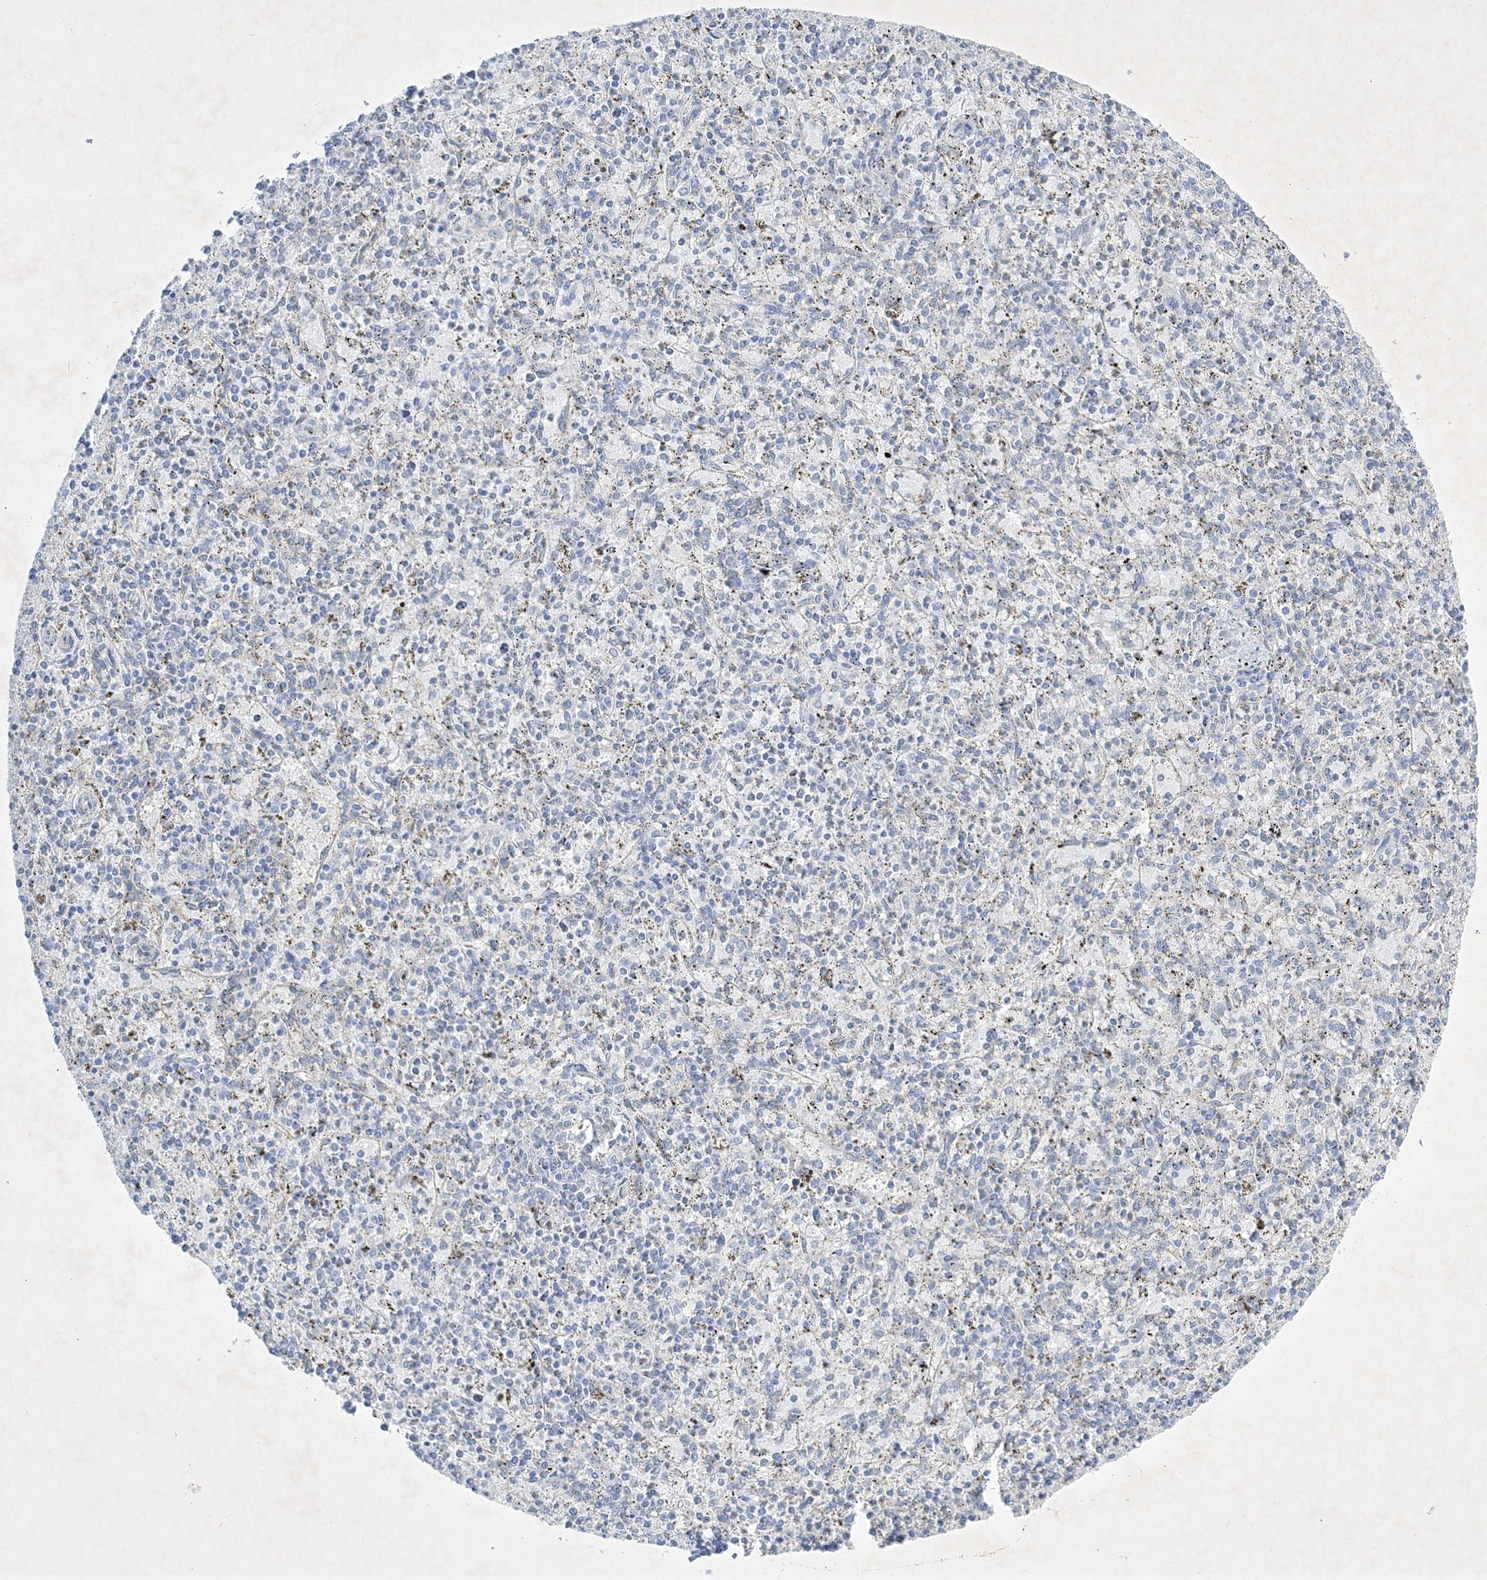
{"staining": {"intensity": "negative", "quantity": "none", "location": "none"}, "tissue": "spleen", "cell_type": "Cells in red pulp", "image_type": "normal", "snomed": [{"axis": "morphology", "description": "Normal tissue, NOS"}, {"axis": "topography", "description": "Spleen"}], "caption": "Cells in red pulp show no significant staining in unremarkable spleen. The staining was performed using DAB (3,3'-diaminobenzidine) to visualize the protein expression in brown, while the nuclei were stained in blue with hematoxylin (Magnification: 20x).", "gene": "FARSB", "patient": {"sex": "male", "age": 72}}